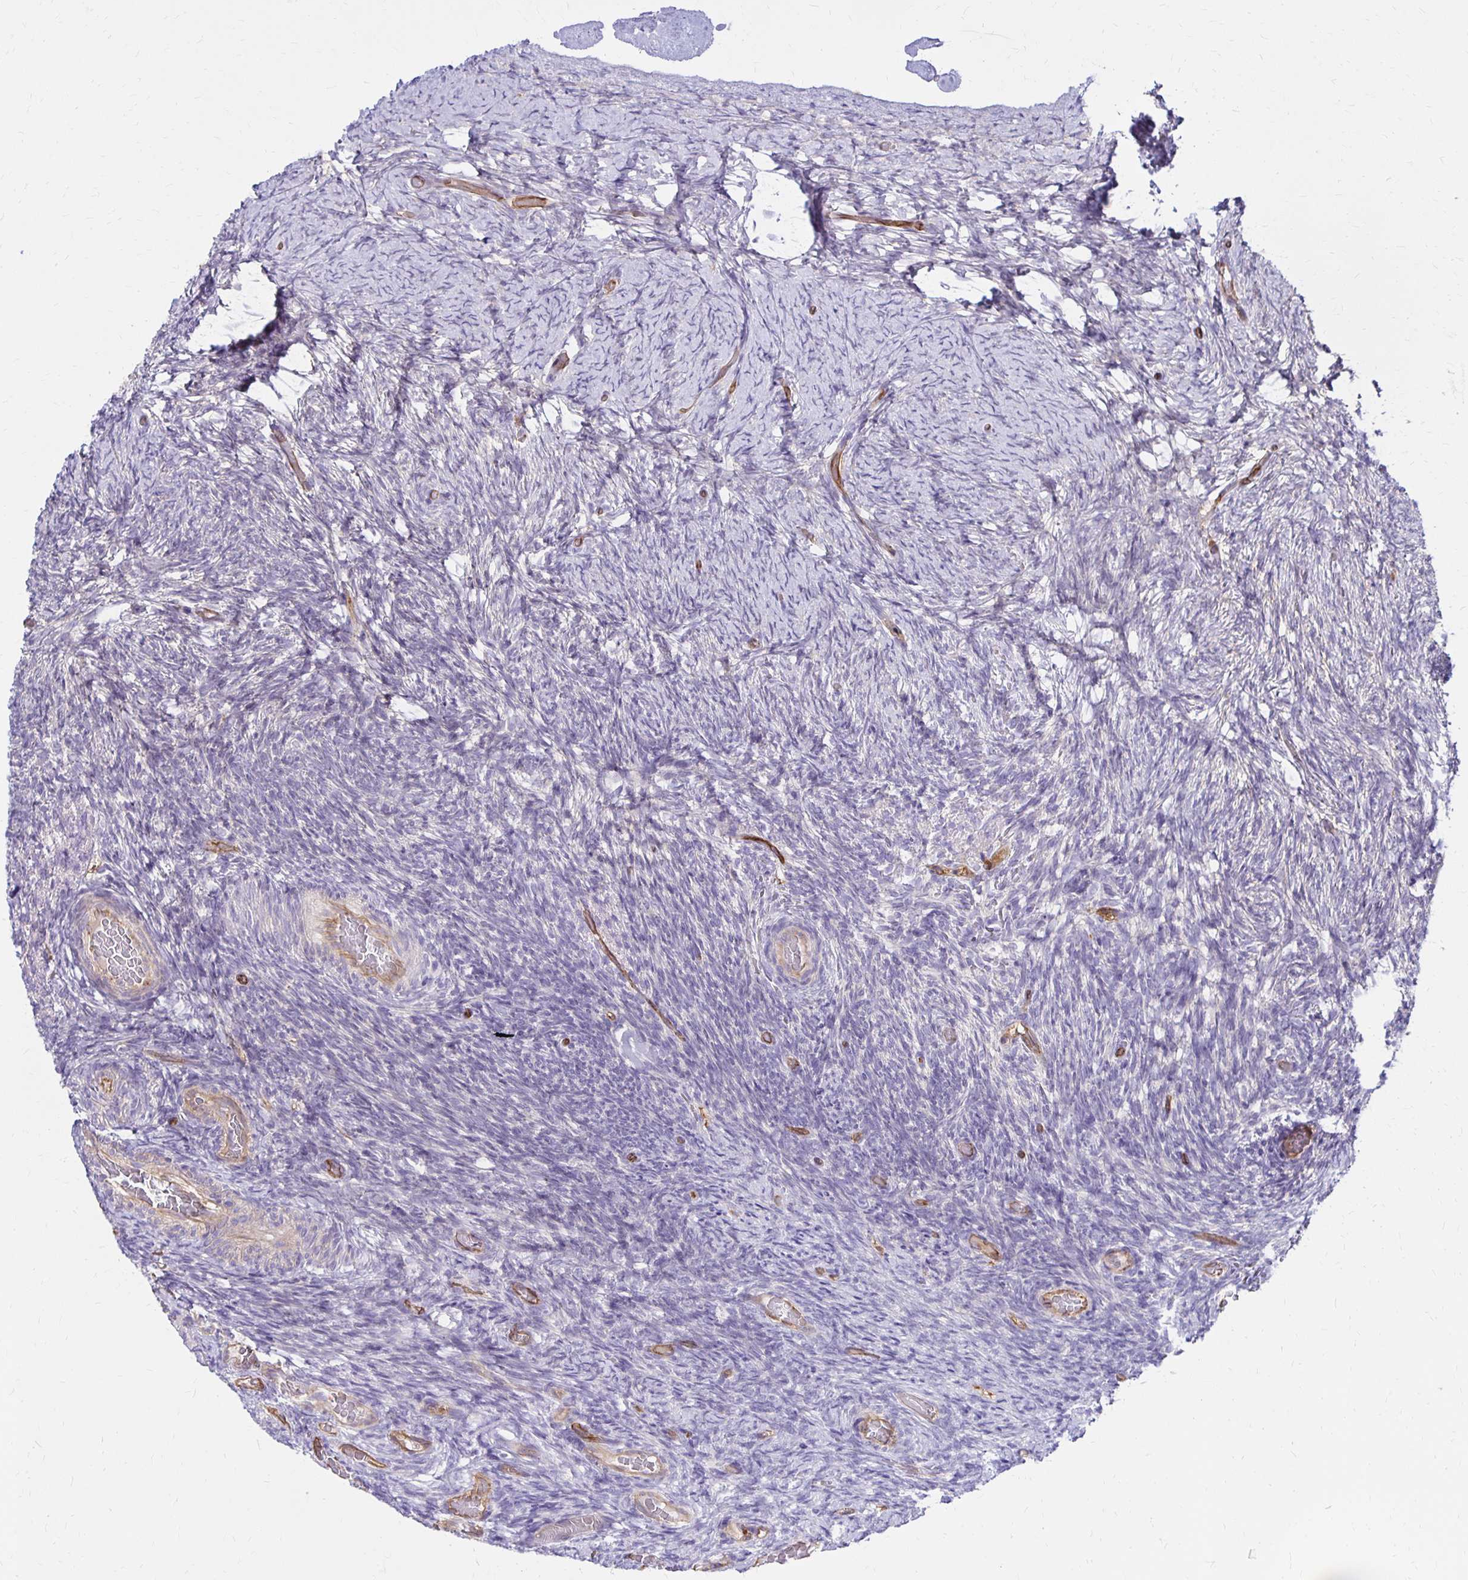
{"staining": {"intensity": "negative", "quantity": "none", "location": "none"}, "tissue": "ovary", "cell_type": "Ovarian stroma cells", "image_type": "normal", "snomed": [{"axis": "morphology", "description": "Normal tissue, NOS"}, {"axis": "topography", "description": "Ovary"}], "caption": "Benign ovary was stained to show a protein in brown. There is no significant expression in ovarian stroma cells. Brightfield microscopy of IHC stained with DAB (brown) and hematoxylin (blue), captured at high magnification.", "gene": "TTYH1", "patient": {"sex": "female", "age": 34}}